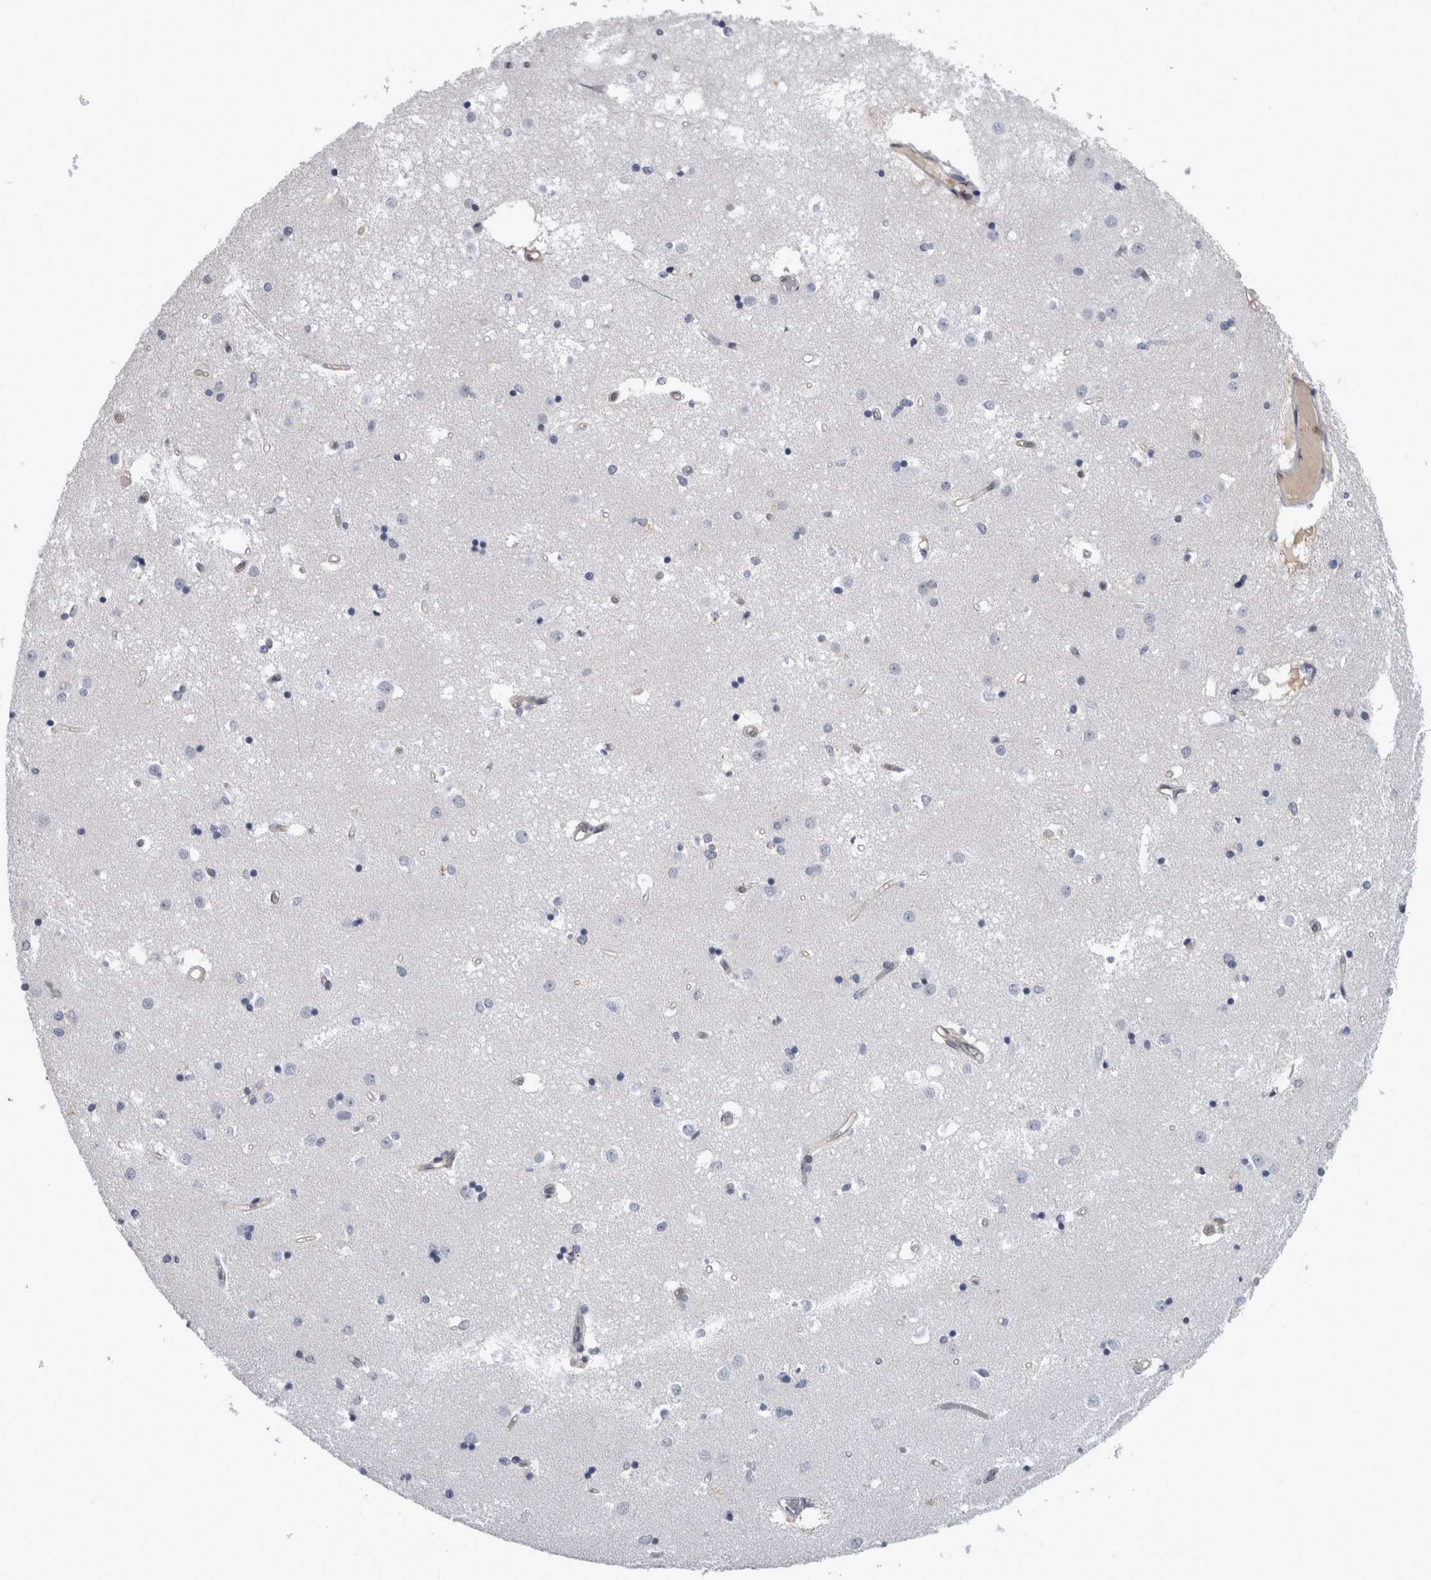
{"staining": {"intensity": "negative", "quantity": "none", "location": "none"}, "tissue": "caudate", "cell_type": "Glial cells", "image_type": "normal", "snomed": [{"axis": "morphology", "description": "Normal tissue, NOS"}, {"axis": "topography", "description": "Lateral ventricle wall"}], "caption": "The micrograph shows no significant staining in glial cells of caudate. (Stains: DAB IHC with hematoxylin counter stain, Microscopy: brightfield microscopy at high magnification).", "gene": "NAPRT", "patient": {"sex": "male", "age": 45}}